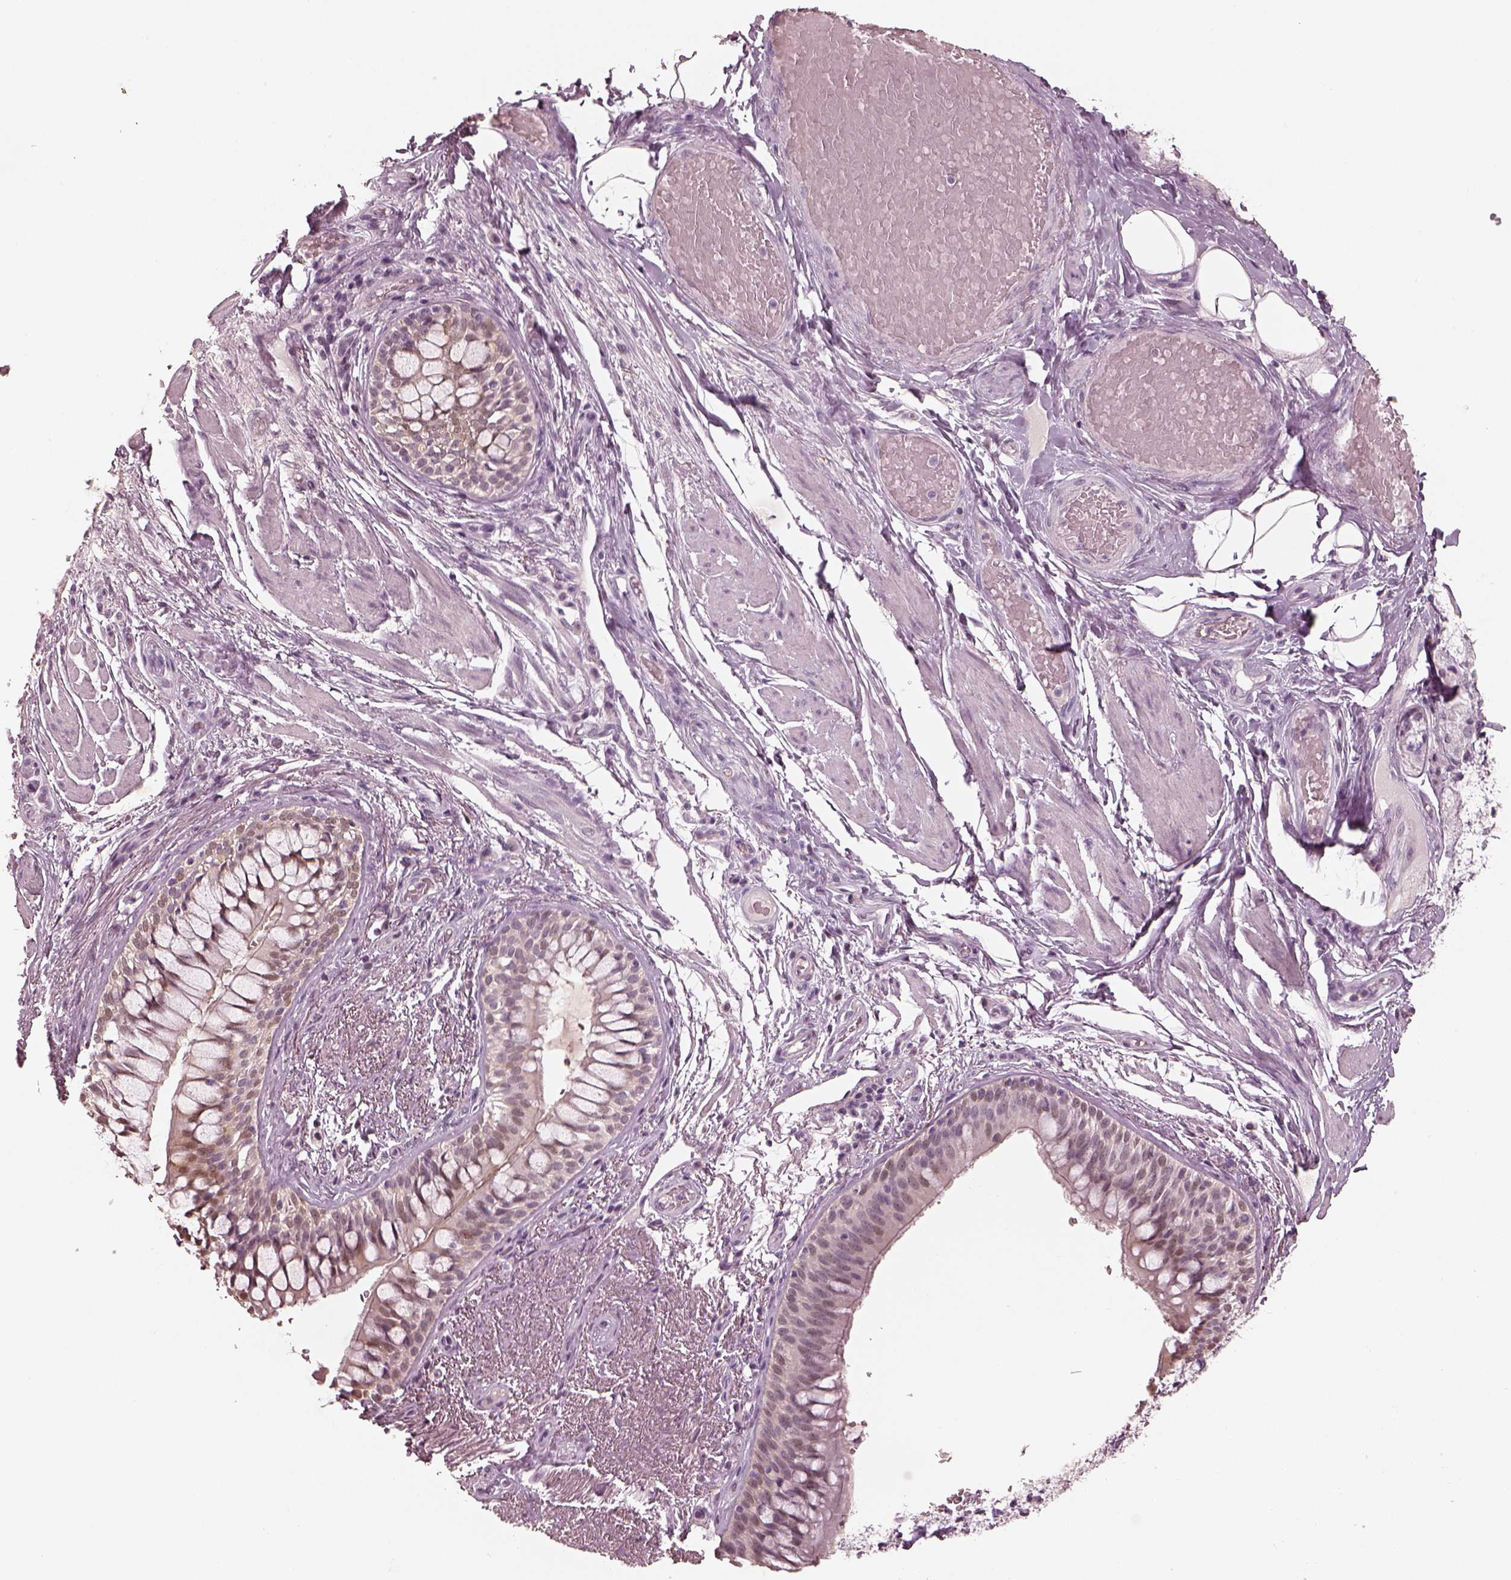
{"staining": {"intensity": "weak", "quantity": ">75%", "location": "cytoplasmic/membranous"}, "tissue": "soft tissue", "cell_type": "Chondrocytes", "image_type": "normal", "snomed": [{"axis": "morphology", "description": "Normal tissue, NOS"}, {"axis": "topography", "description": "Cartilage tissue"}, {"axis": "topography", "description": "Bronchus"}], "caption": "Immunohistochemistry of unremarkable human soft tissue displays low levels of weak cytoplasmic/membranous expression in about >75% of chondrocytes.", "gene": "EGR4", "patient": {"sex": "male", "age": 64}}